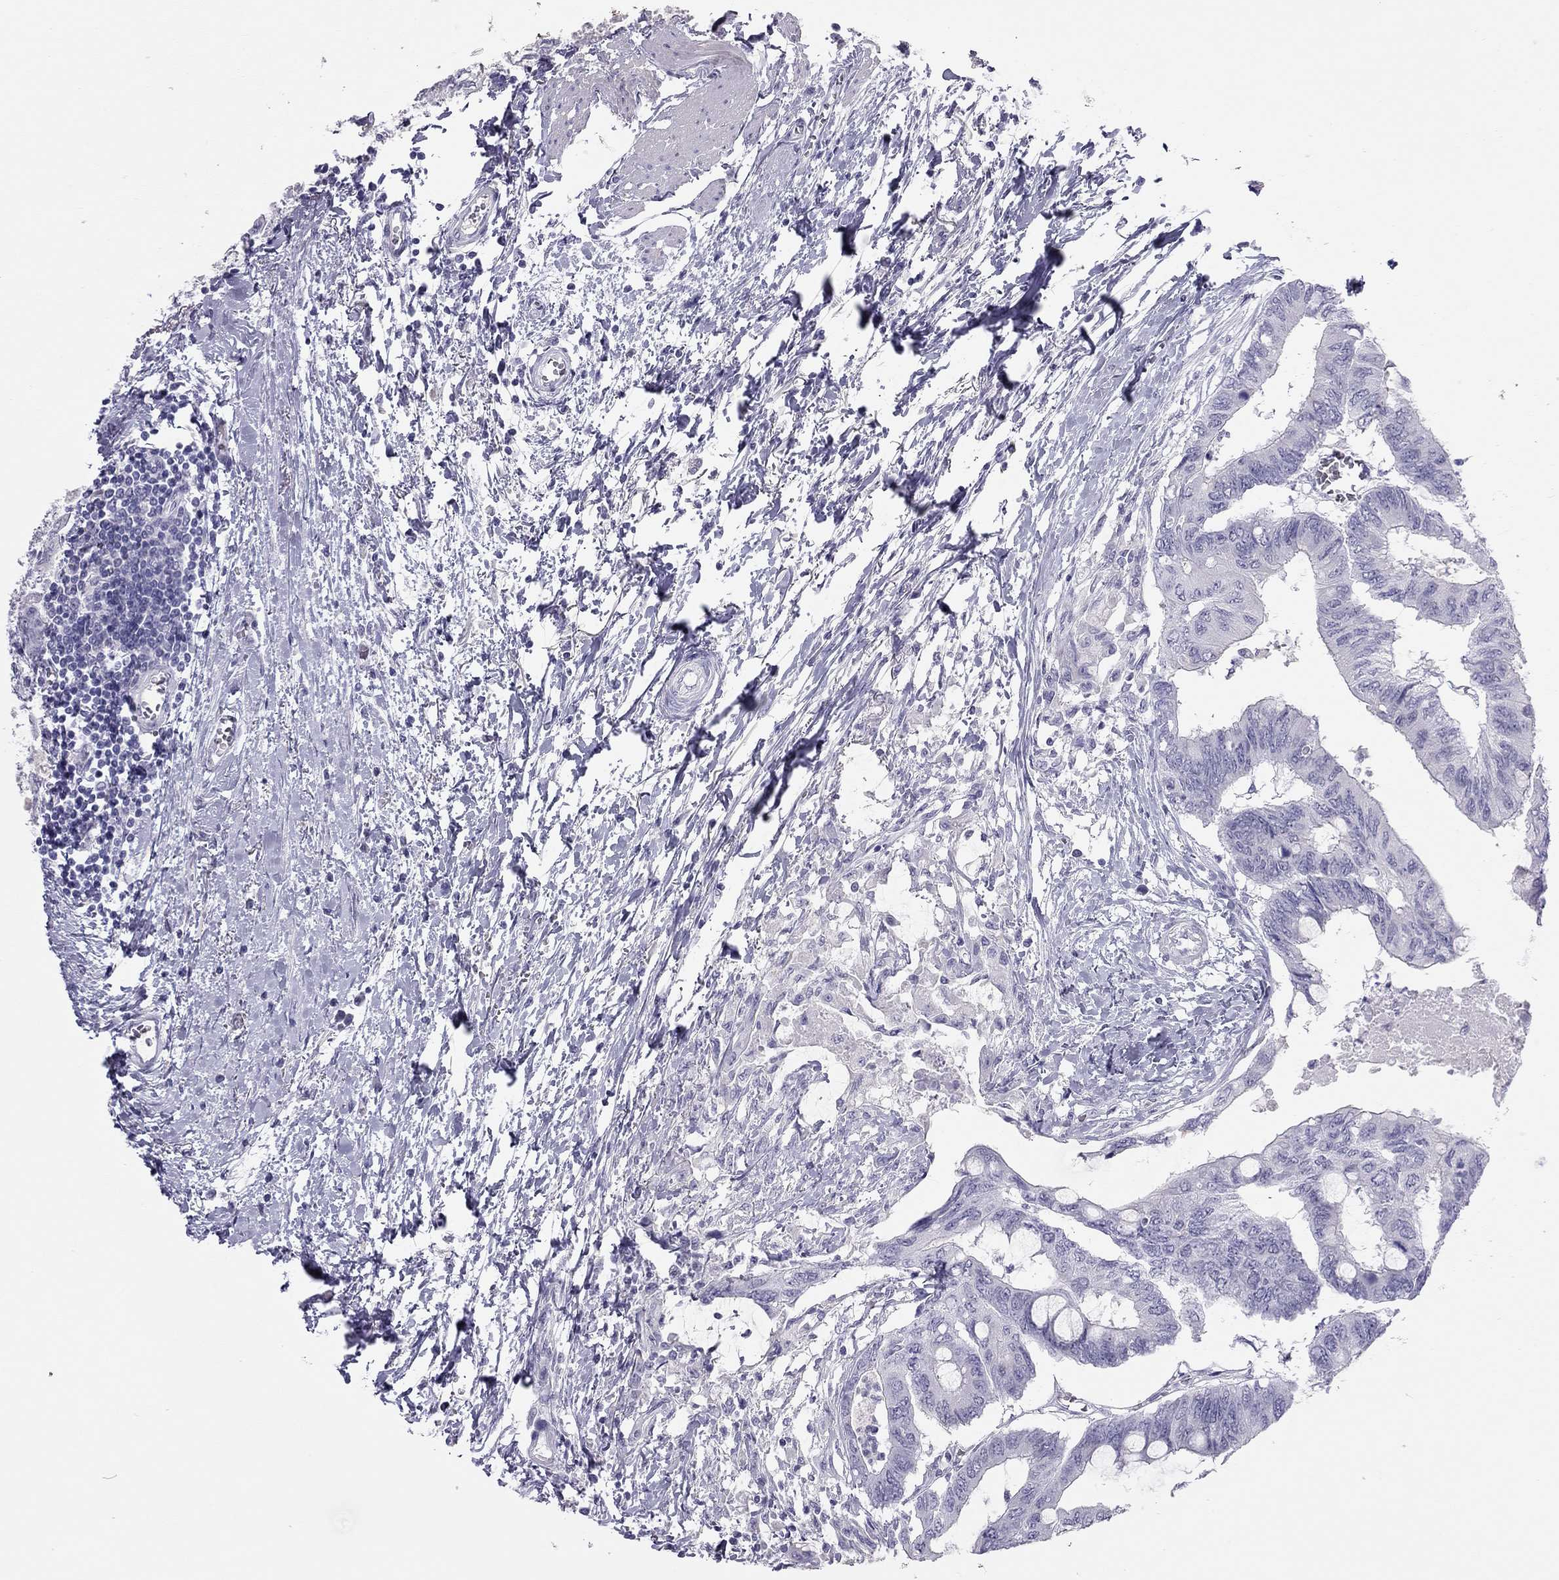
{"staining": {"intensity": "negative", "quantity": "none", "location": "none"}, "tissue": "colorectal cancer", "cell_type": "Tumor cells", "image_type": "cancer", "snomed": [{"axis": "morphology", "description": "Normal tissue, NOS"}, {"axis": "morphology", "description": "Adenocarcinoma, NOS"}, {"axis": "topography", "description": "Rectum"}, {"axis": "topography", "description": "Peripheral nerve tissue"}], "caption": "This is a micrograph of immunohistochemistry staining of colorectal cancer, which shows no positivity in tumor cells.", "gene": "SPATA12", "patient": {"sex": "male", "age": 92}}